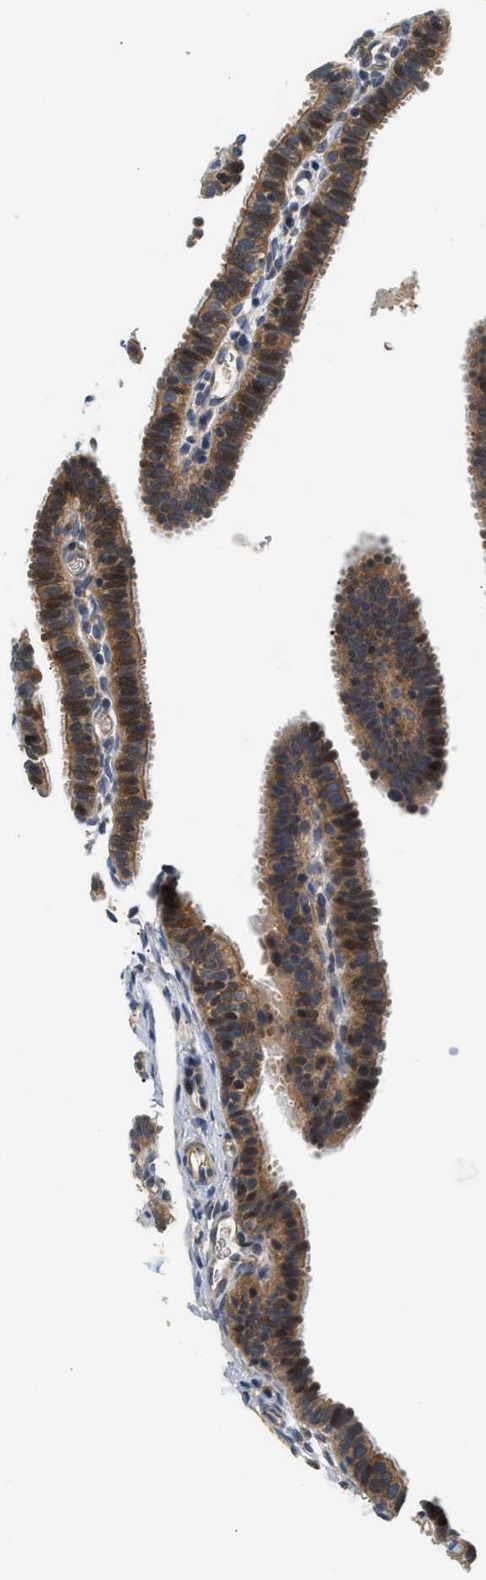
{"staining": {"intensity": "moderate", "quantity": "25%-75%", "location": "cytoplasmic/membranous"}, "tissue": "fallopian tube", "cell_type": "Glandular cells", "image_type": "normal", "snomed": [{"axis": "morphology", "description": "Normal tissue, NOS"}, {"axis": "topography", "description": "Fallopian tube"}, {"axis": "topography", "description": "Placenta"}], "caption": "Immunohistochemistry (IHC) (DAB) staining of normal fallopian tube displays moderate cytoplasmic/membranous protein staining in approximately 25%-75% of glandular cells. (DAB (3,3'-diaminobenzidine) IHC, brown staining for protein, blue staining for nuclei).", "gene": "TNIP2", "patient": {"sex": "female", "age": 34}}